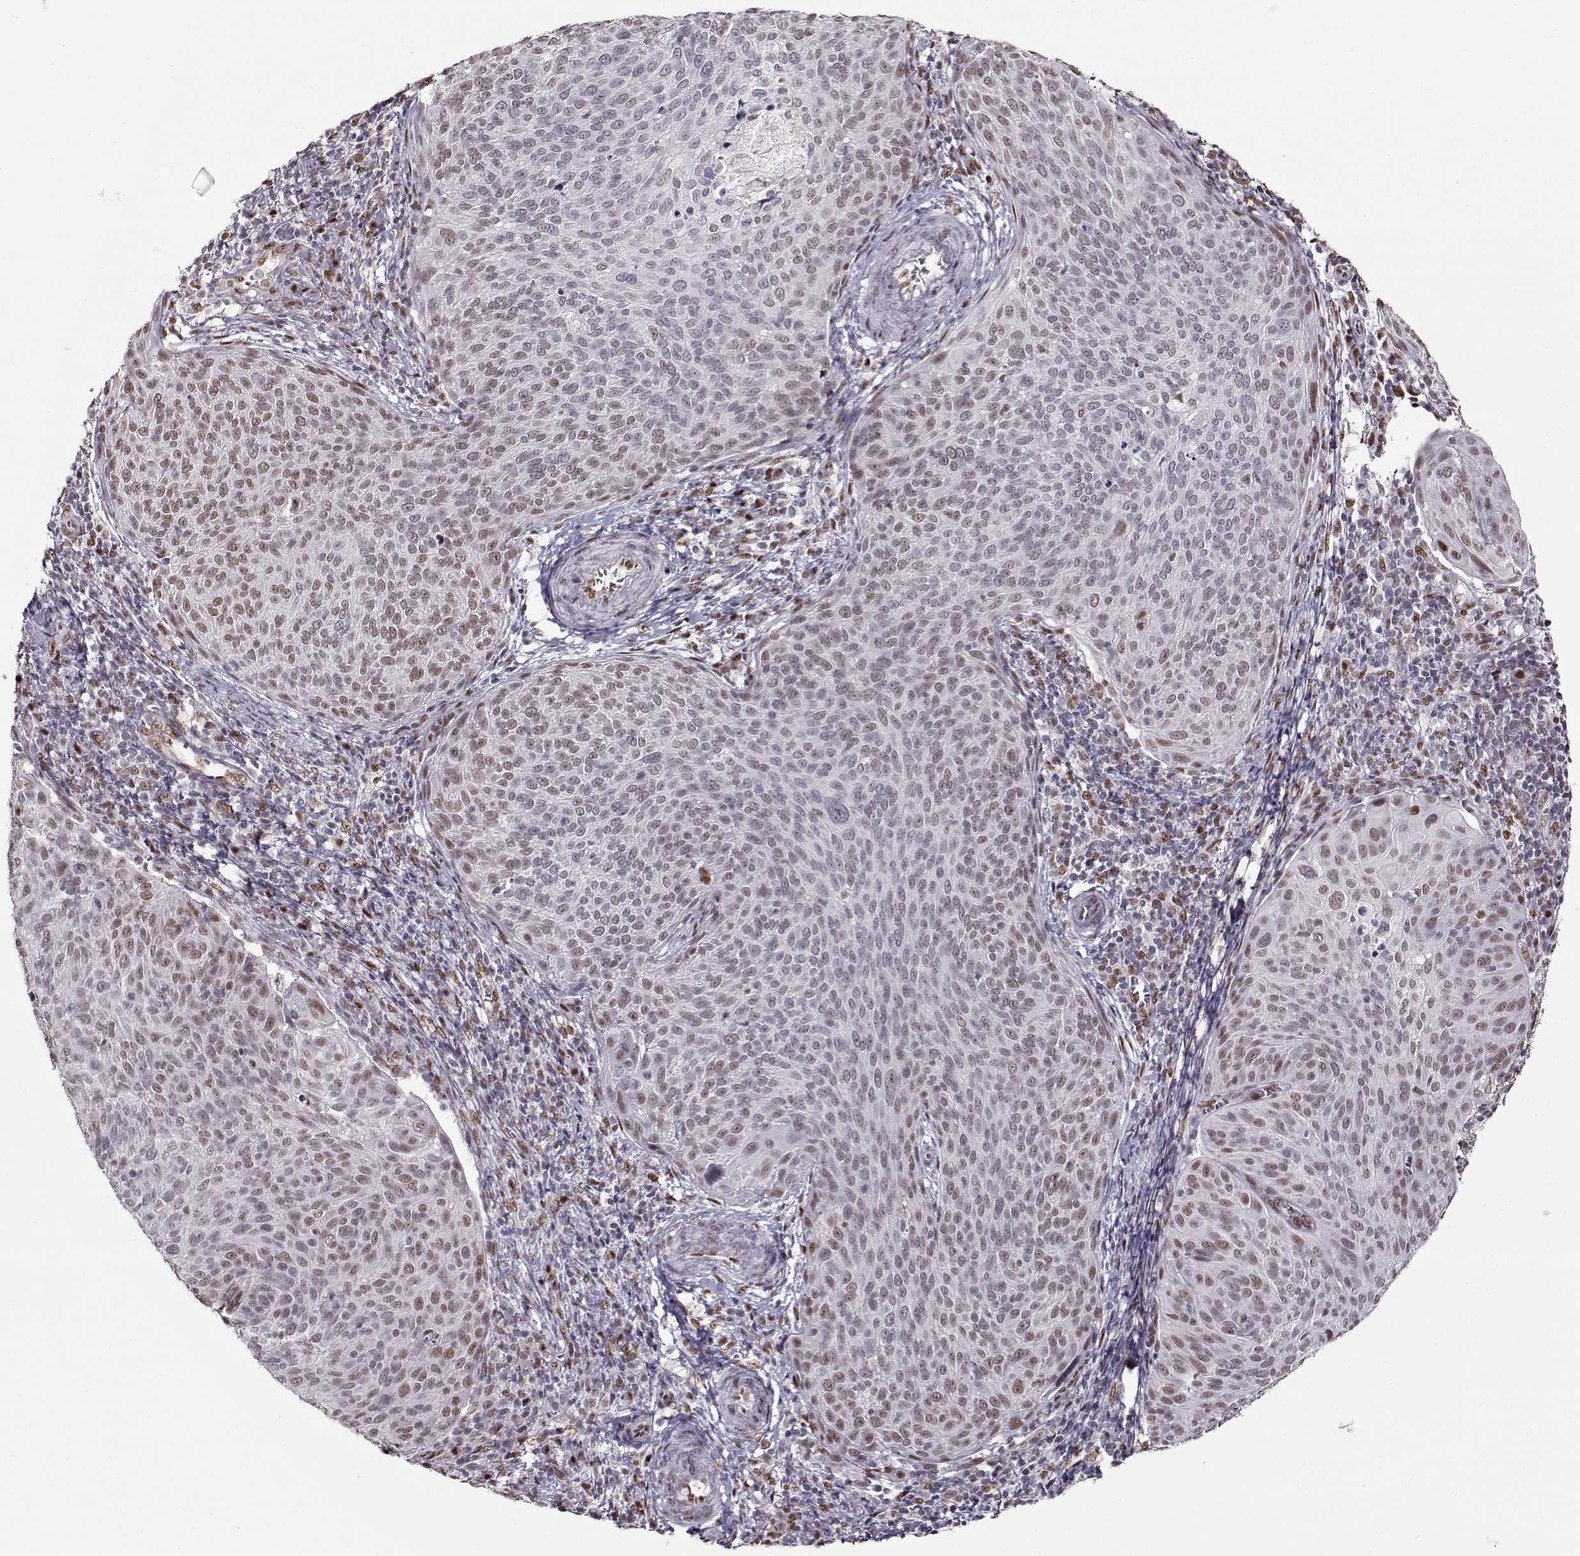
{"staining": {"intensity": "weak", "quantity": "25%-75%", "location": "nuclear"}, "tissue": "cervical cancer", "cell_type": "Tumor cells", "image_type": "cancer", "snomed": [{"axis": "morphology", "description": "Squamous cell carcinoma, NOS"}, {"axis": "topography", "description": "Cervix"}], "caption": "Immunohistochemistry (IHC) histopathology image of human squamous cell carcinoma (cervical) stained for a protein (brown), which displays low levels of weak nuclear positivity in approximately 25%-75% of tumor cells.", "gene": "PRMT8", "patient": {"sex": "female", "age": 39}}